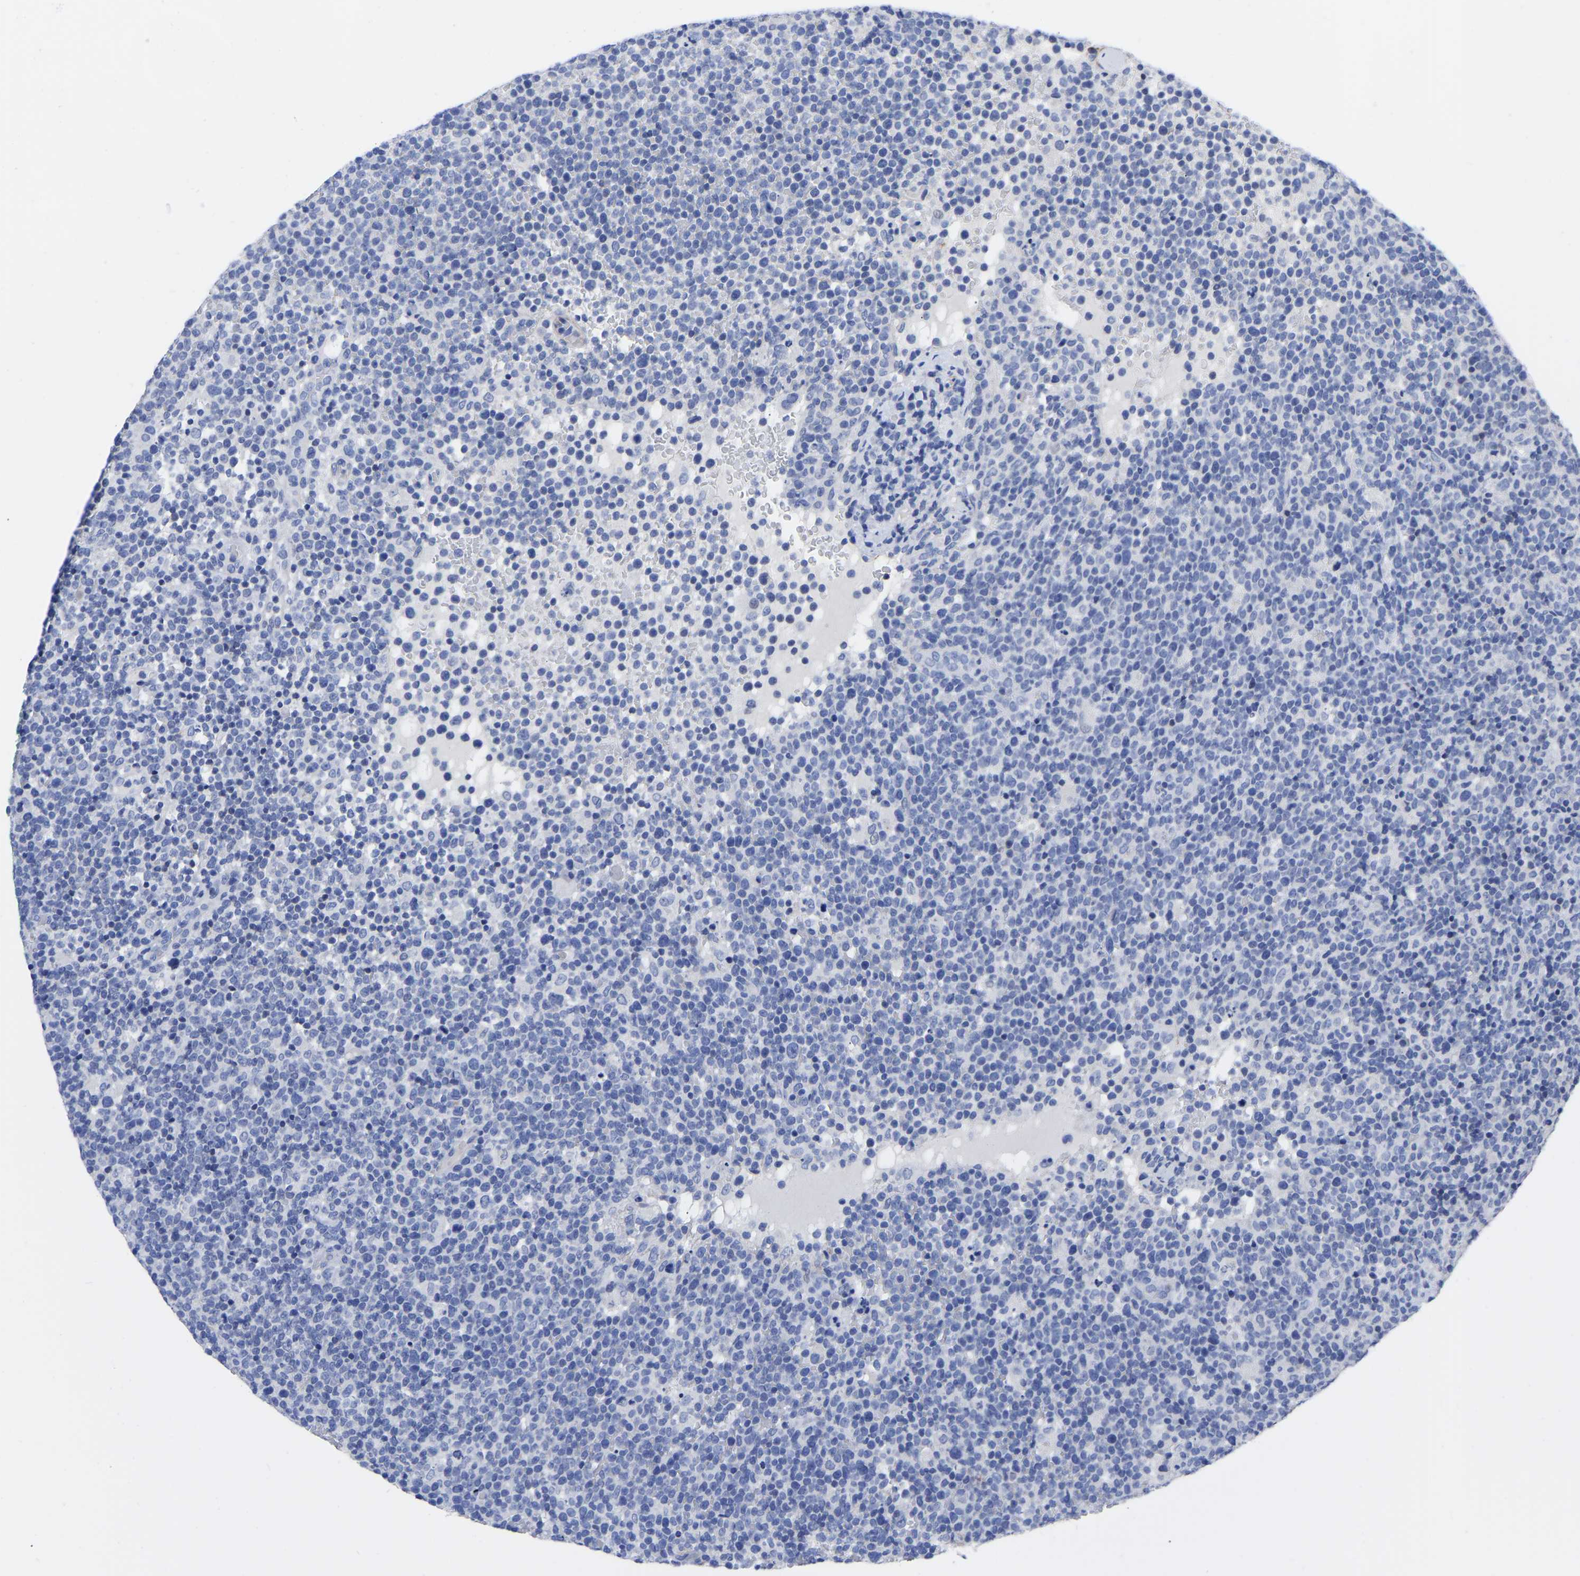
{"staining": {"intensity": "negative", "quantity": "none", "location": "none"}, "tissue": "lymphoma", "cell_type": "Tumor cells", "image_type": "cancer", "snomed": [{"axis": "morphology", "description": "Malignant lymphoma, non-Hodgkin's type, High grade"}, {"axis": "topography", "description": "Lymph node"}], "caption": "DAB (3,3'-diaminobenzidine) immunohistochemical staining of malignant lymphoma, non-Hodgkin's type (high-grade) displays no significant positivity in tumor cells. (Brightfield microscopy of DAB immunohistochemistry (IHC) at high magnification).", "gene": "GPA33", "patient": {"sex": "male", "age": 61}}